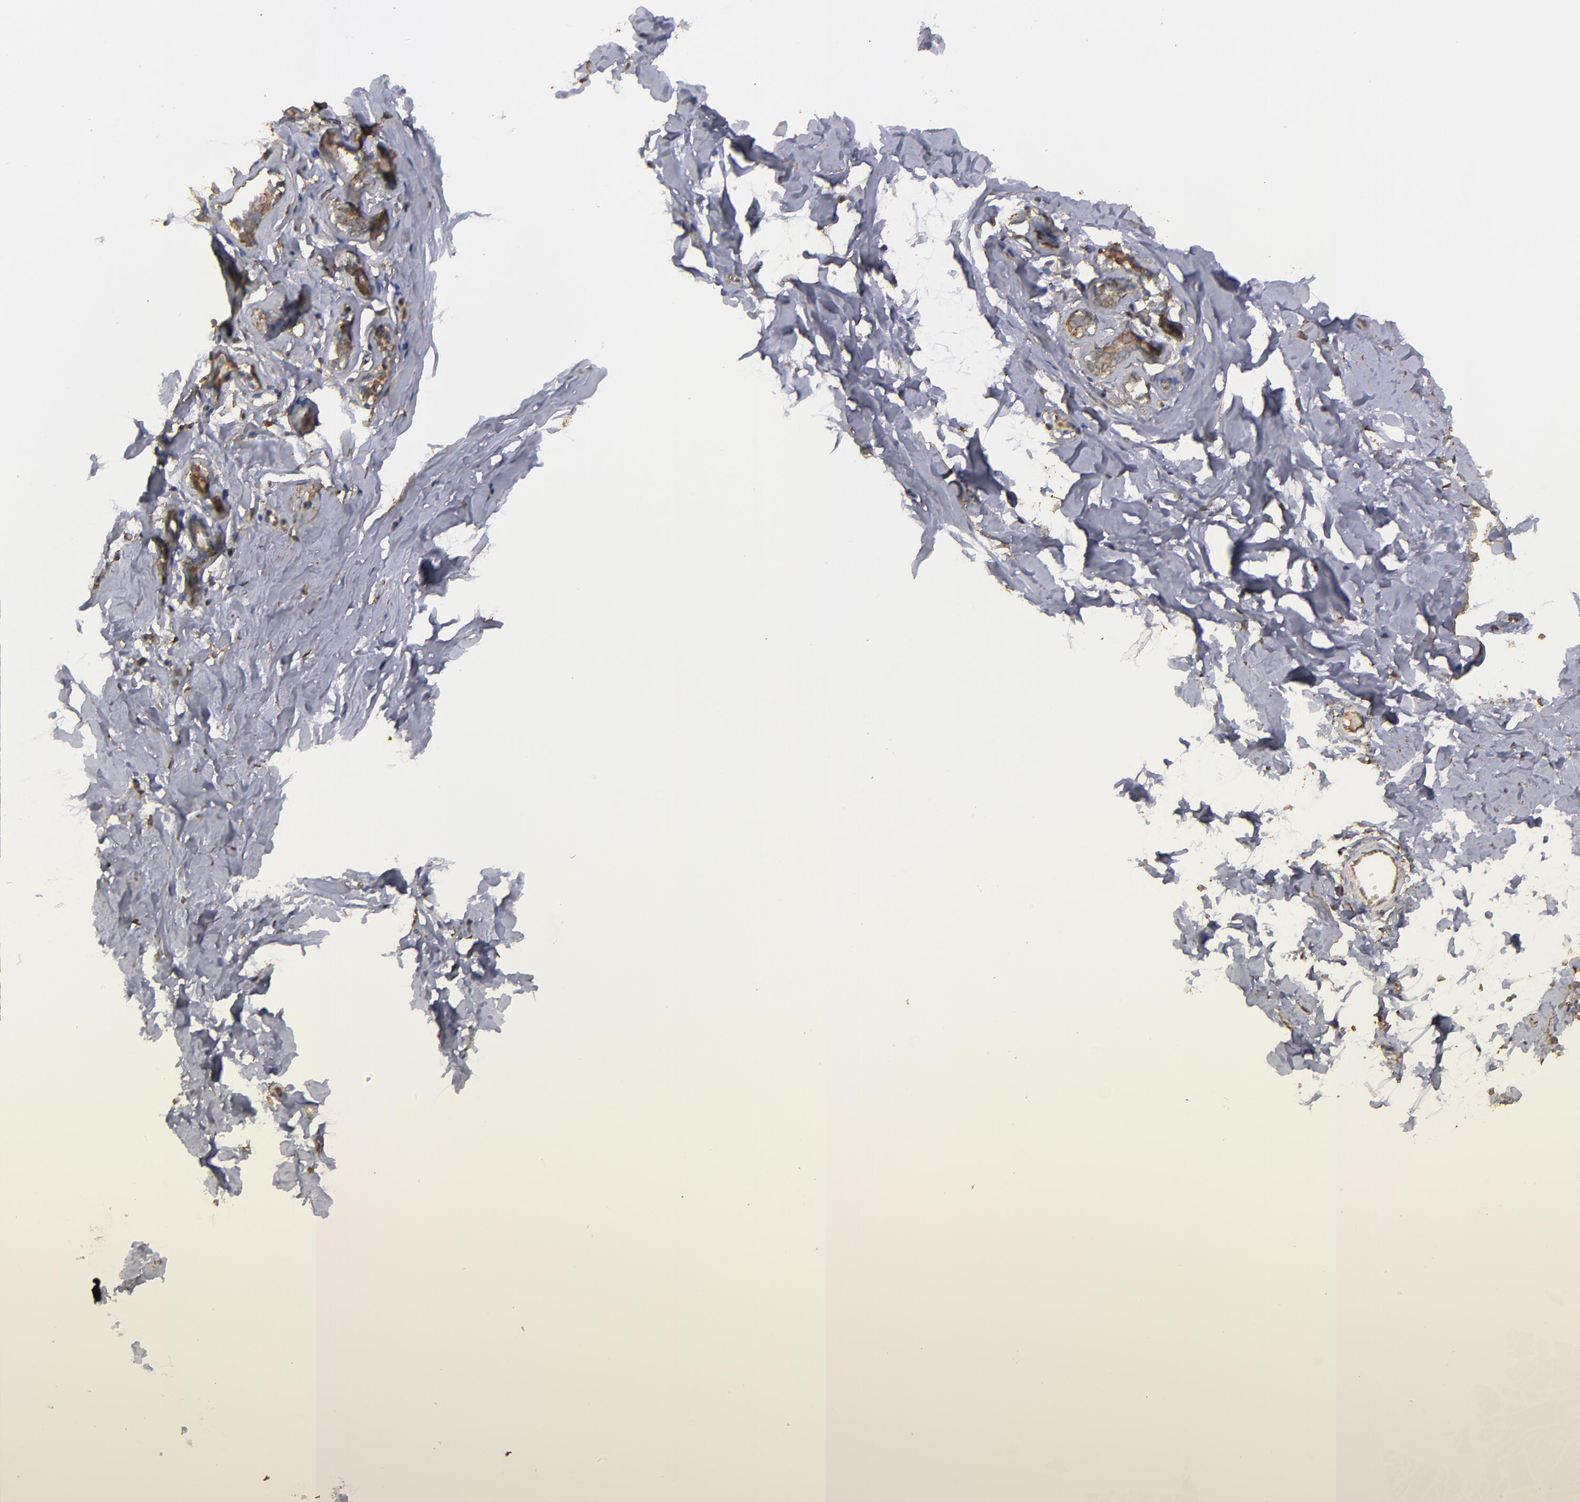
{"staining": {"intensity": "negative", "quantity": "none", "location": "none"}, "tissue": "breast", "cell_type": "Adipocytes", "image_type": "normal", "snomed": [{"axis": "morphology", "description": "Normal tissue, NOS"}, {"axis": "topography", "description": "Breast"}], "caption": "The immunohistochemistry (IHC) photomicrograph has no significant staining in adipocytes of breast.", "gene": "DMD", "patient": {"sex": "female", "age": 23}}